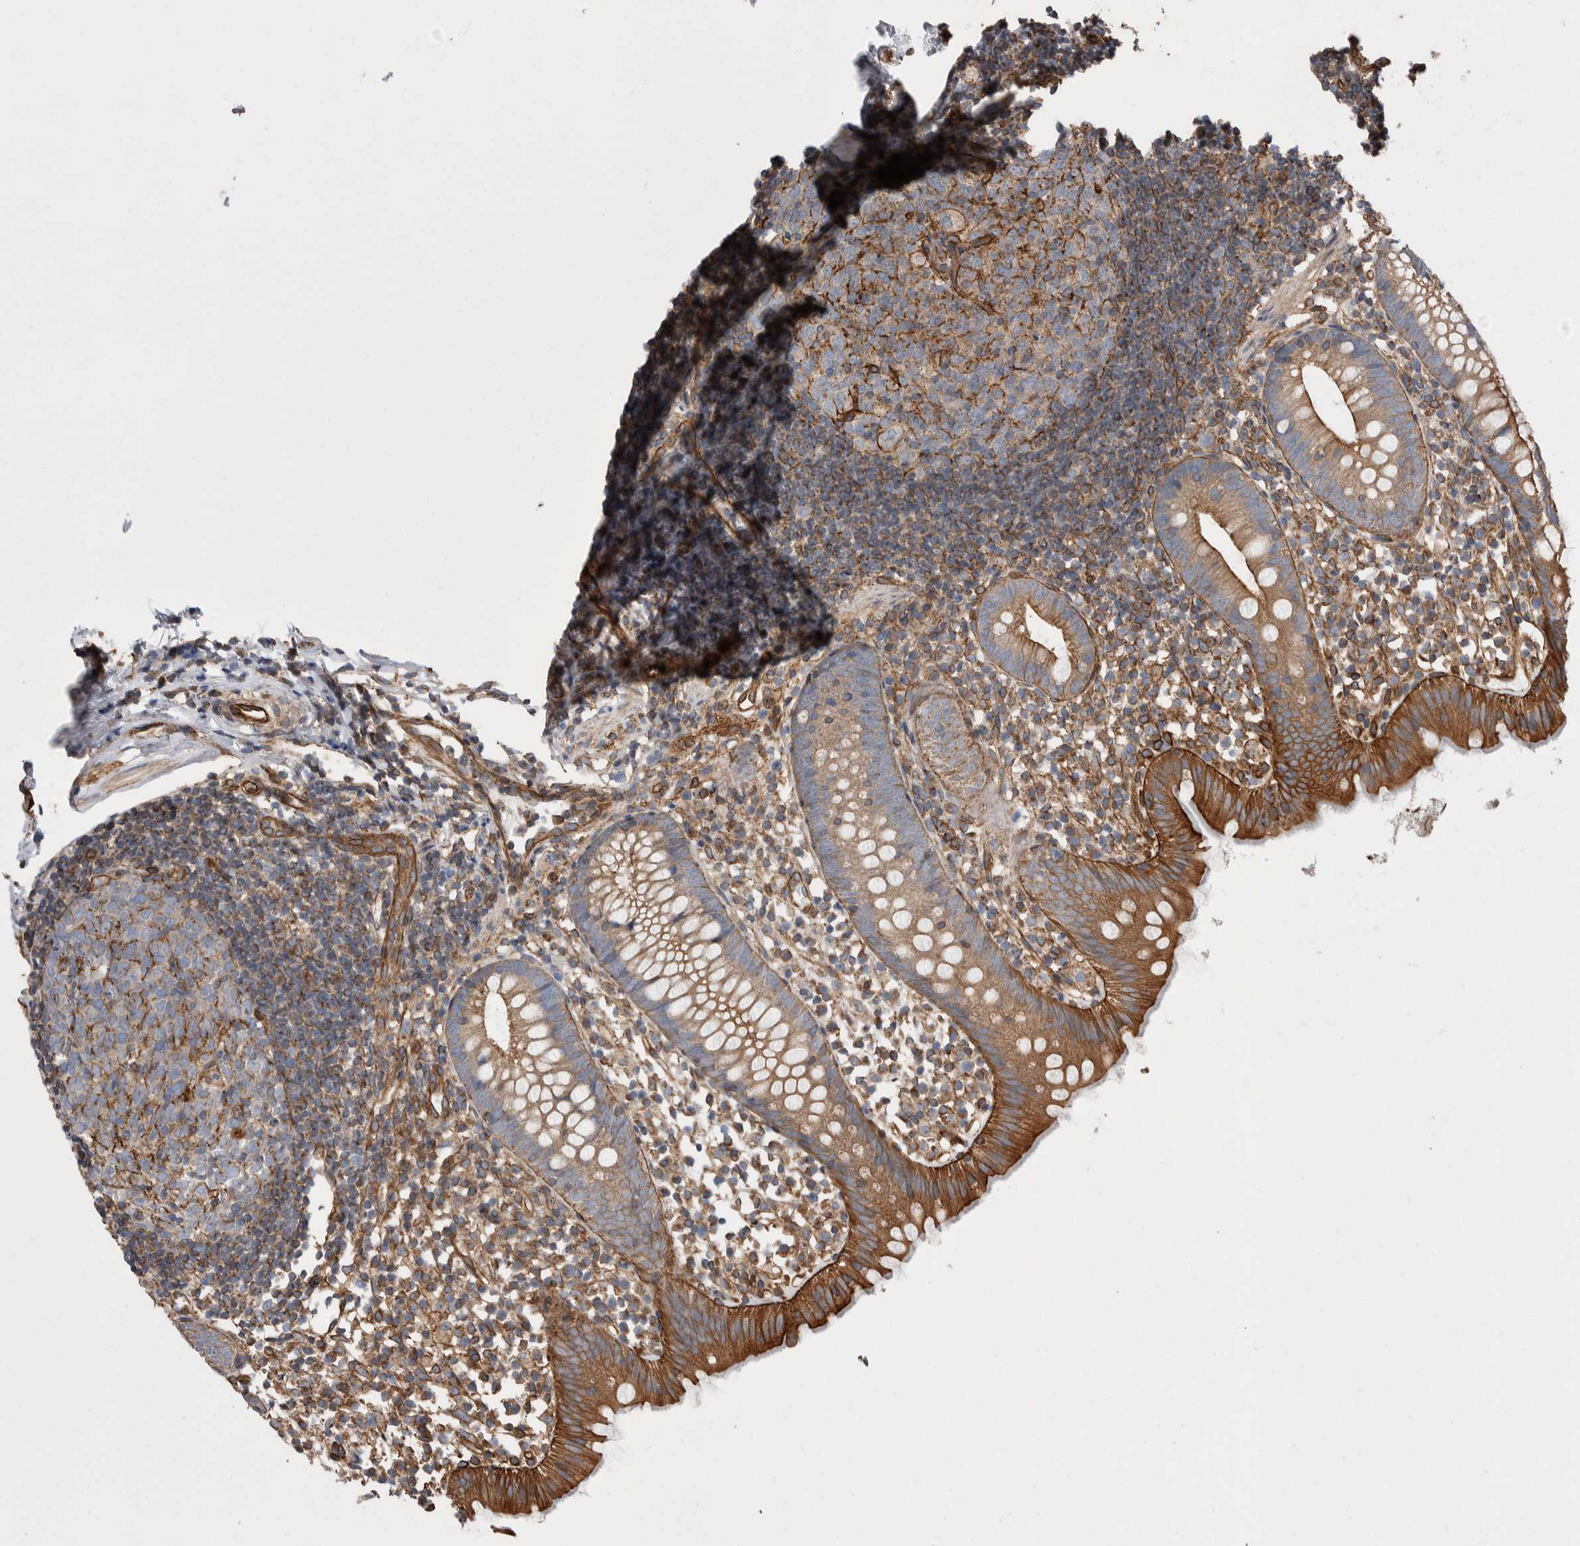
{"staining": {"intensity": "strong", "quantity": "25%-75%", "location": "cytoplasmic/membranous"}, "tissue": "appendix", "cell_type": "Glandular cells", "image_type": "normal", "snomed": [{"axis": "morphology", "description": "Normal tissue, NOS"}, {"axis": "topography", "description": "Appendix"}], "caption": "IHC (DAB (3,3'-diaminobenzidine)) staining of benign appendix shows strong cytoplasmic/membranous protein expression in about 25%-75% of glandular cells.", "gene": "KIF12", "patient": {"sex": "female", "age": 20}}